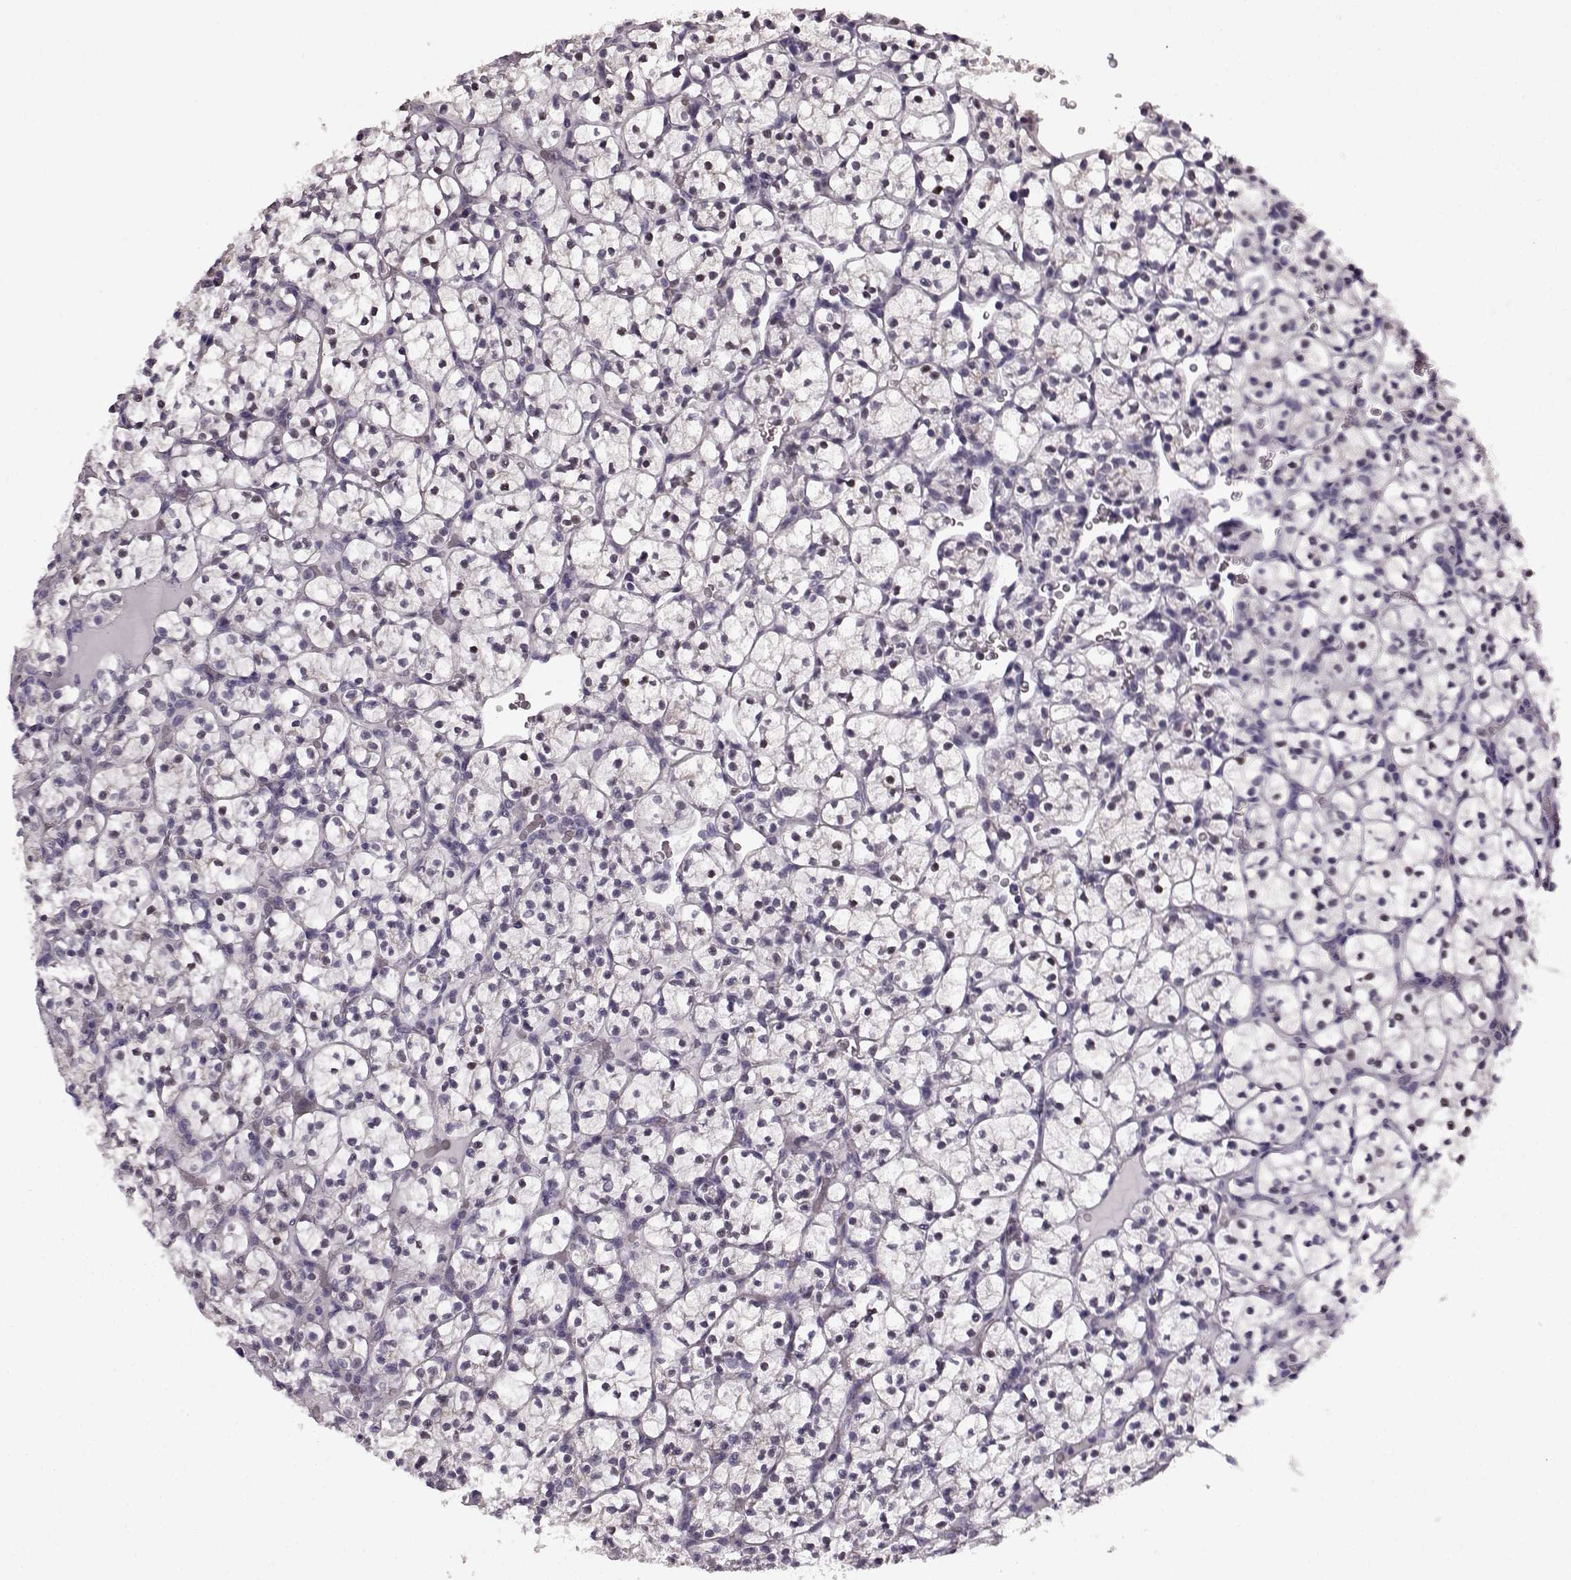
{"staining": {"intensity": "negative", "quantity": "none", "location": "none"}, "tissue": "renal cancer", "cell_type": "Tumor cells", "image_type": "cancer", "snomed": [{"axis": "morphology", "description": "Adenocarcinoma, NOS"}, {"axis": "topography", "description": "Kidney"}], "caption": "High magnification brightfield microscopy of adenocarcinoma (renal) stained with DAB (brown) and counterstained with hematoxylin (blue): tumor cells show no significant staining.", "gene": "SLCO3A1", "patient": {"sex": "female", "age": 89}}